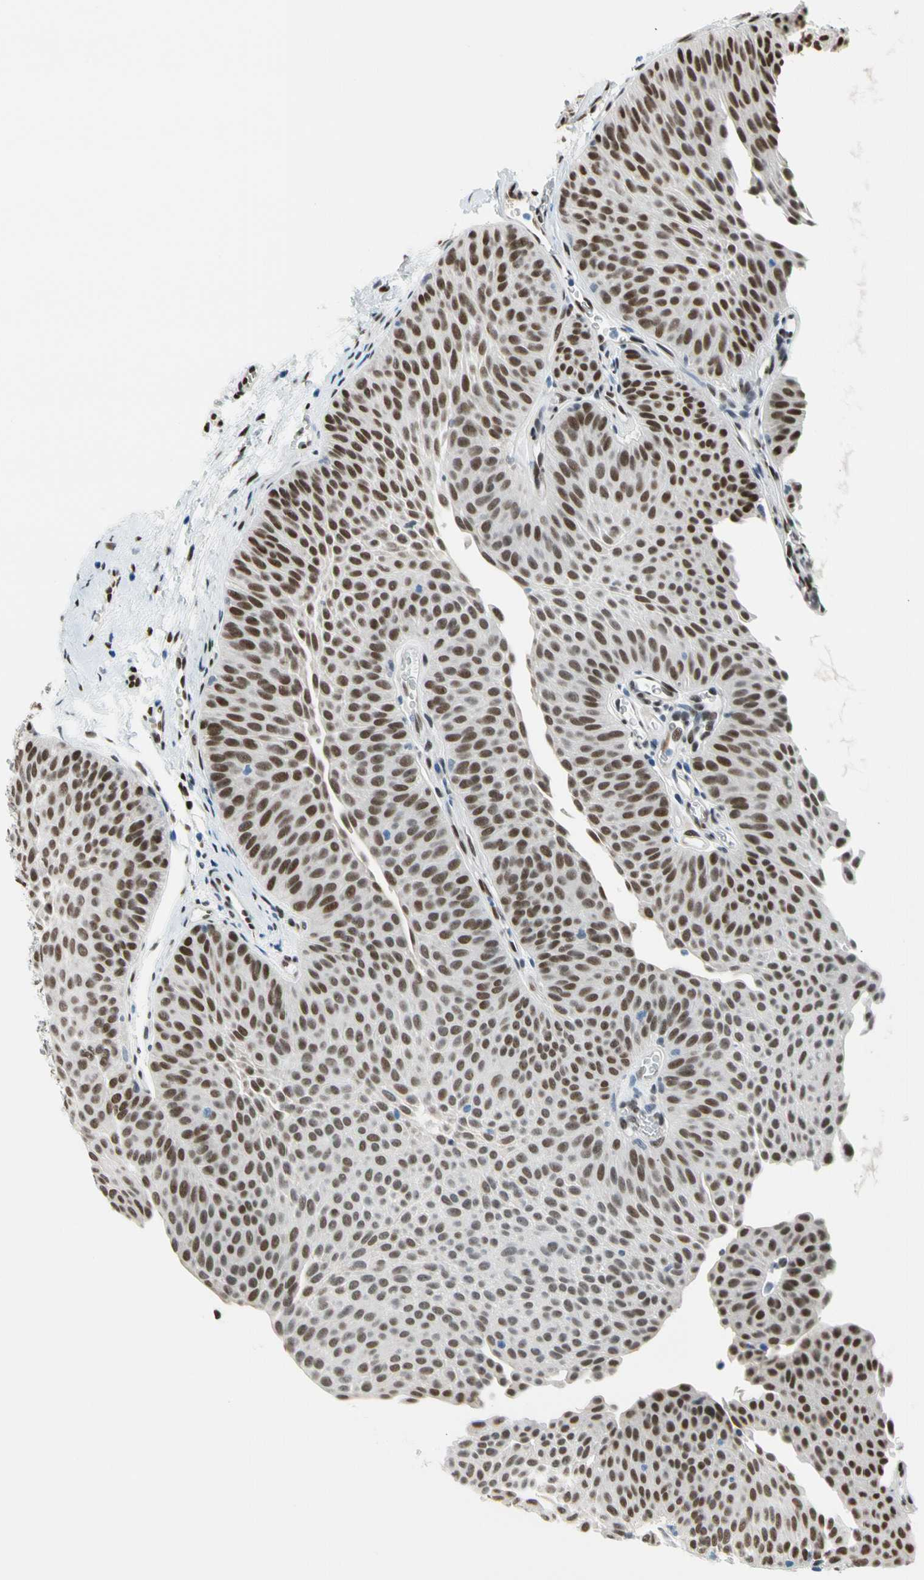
{"staining": {"intensity": "moderate", "quantity": ">75%", "location": "nuclear"}, "tissue": "urothelial cancer", "cell_type": "Tumor cells", "image_type": "cancer", "snomed": [{"axis": "morphology", "description": "Urothelial carcinoma, Low grade"}, {"axis": "topography", "description": "Urinary bladder"}], "caption": "Immunohistochemistry (IHC) (DAB (3,3'-diaminobenzidine)) staining of urothelial cancer exhibits moderate nuclear protein positivity in about >75% of tumor cells.", "gene": "NFIA", "patient": {"sex": "female", "age": 60}}